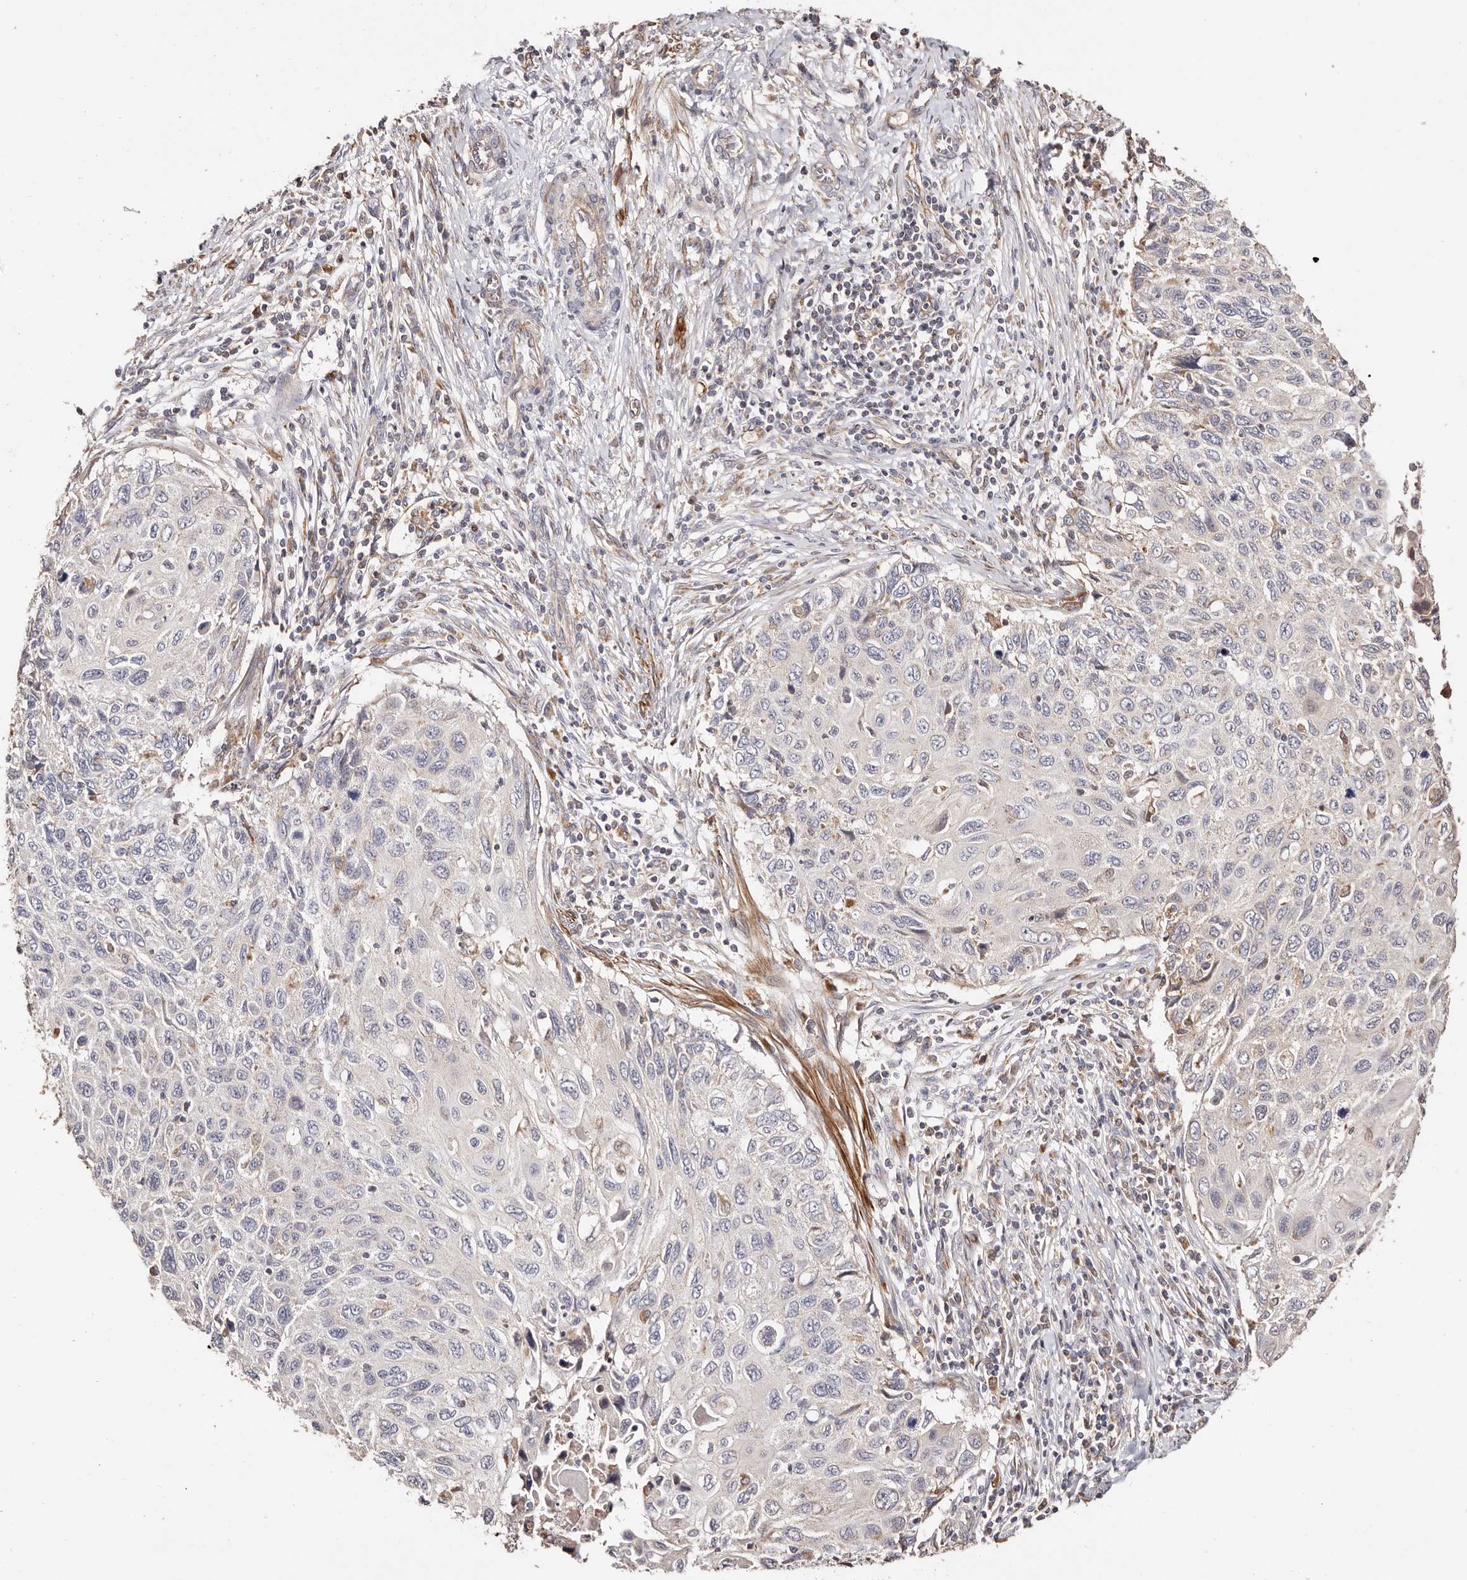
{"staining": {"intensity": "negative", "quantity": "none", "location": "none"}, "tissue": "cervical cancer", "cell_type": "Tumor cells", "image_type": "cancer", "snomed": [{"axis": "morphology", "description": "Squamous cell carcinoma, NOS"}, {"axis": "topography", "description": "Cervix"}], "caption": "A high-resolution photomicrograph shows IHC staining of cervical squamous cell carcinoma, which reveals no significant expression in tumor cells. Brightfield microscopy of IHC stained with DAB (brown) and hematoxylin (blue), captured at high magnification.", "gene": "MAPK1", "patient": {"sex": "female", "age": 70}}